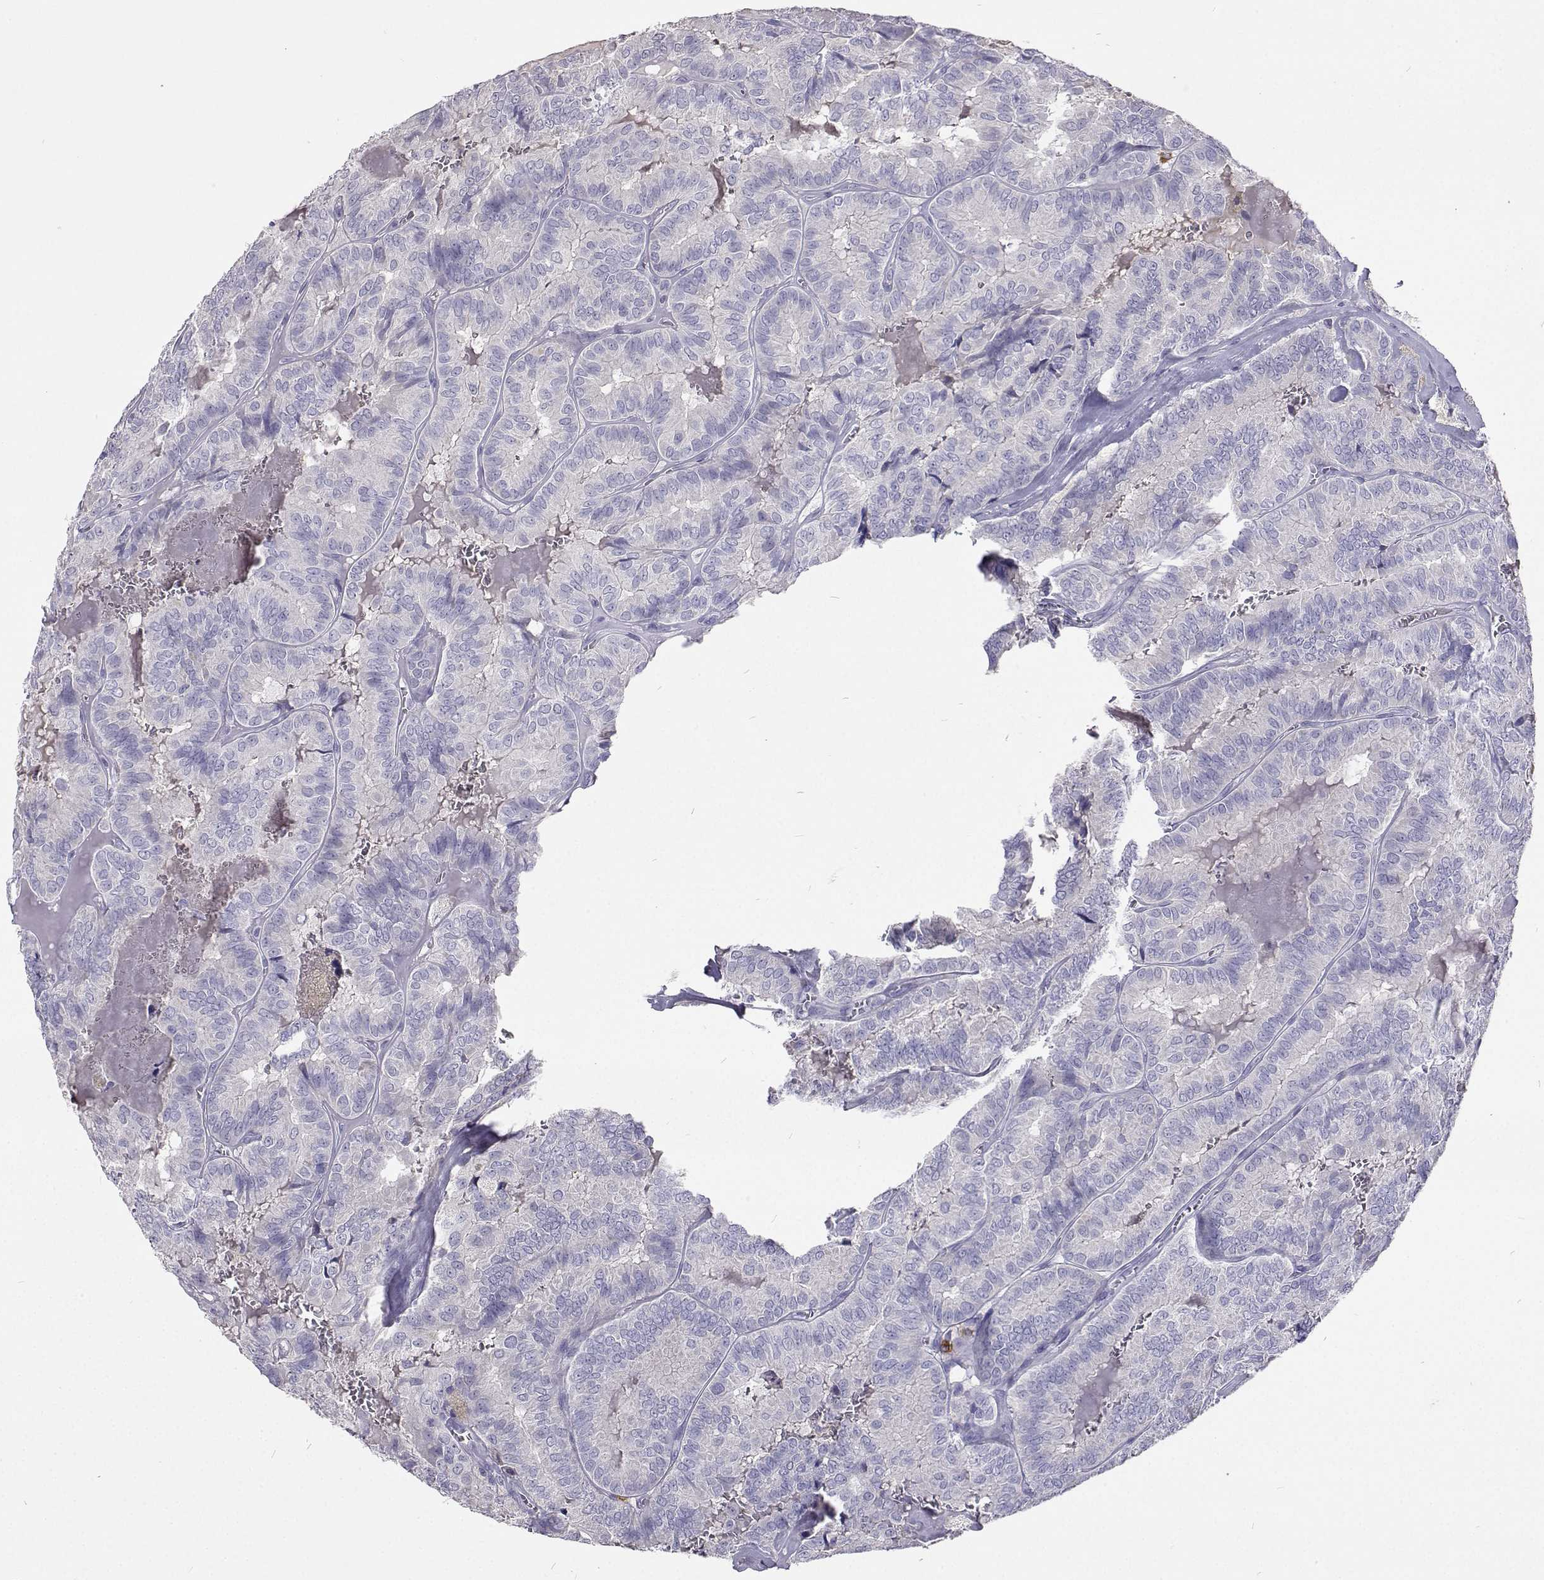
{"staining": {"intensity": "negative", "quantity": "none", "location": "none"}, "tissue": "thyroid cancer", "cell_type": "Tumor cells", "image_type": "cancer", "snomed": [{"axis": "morphology", "description": "Papillary adenocarcinoma, NOS"}, {"axis": "topography", "description": "Thyroid gland"}], "caption": "A high-resolution image shows IHC staining of papillary adenocarcinoma (thyroid), which displays no significant staining in tumor cells.", "gene": "CFAP44", "patient": {"sex": "female", "age": 75}}